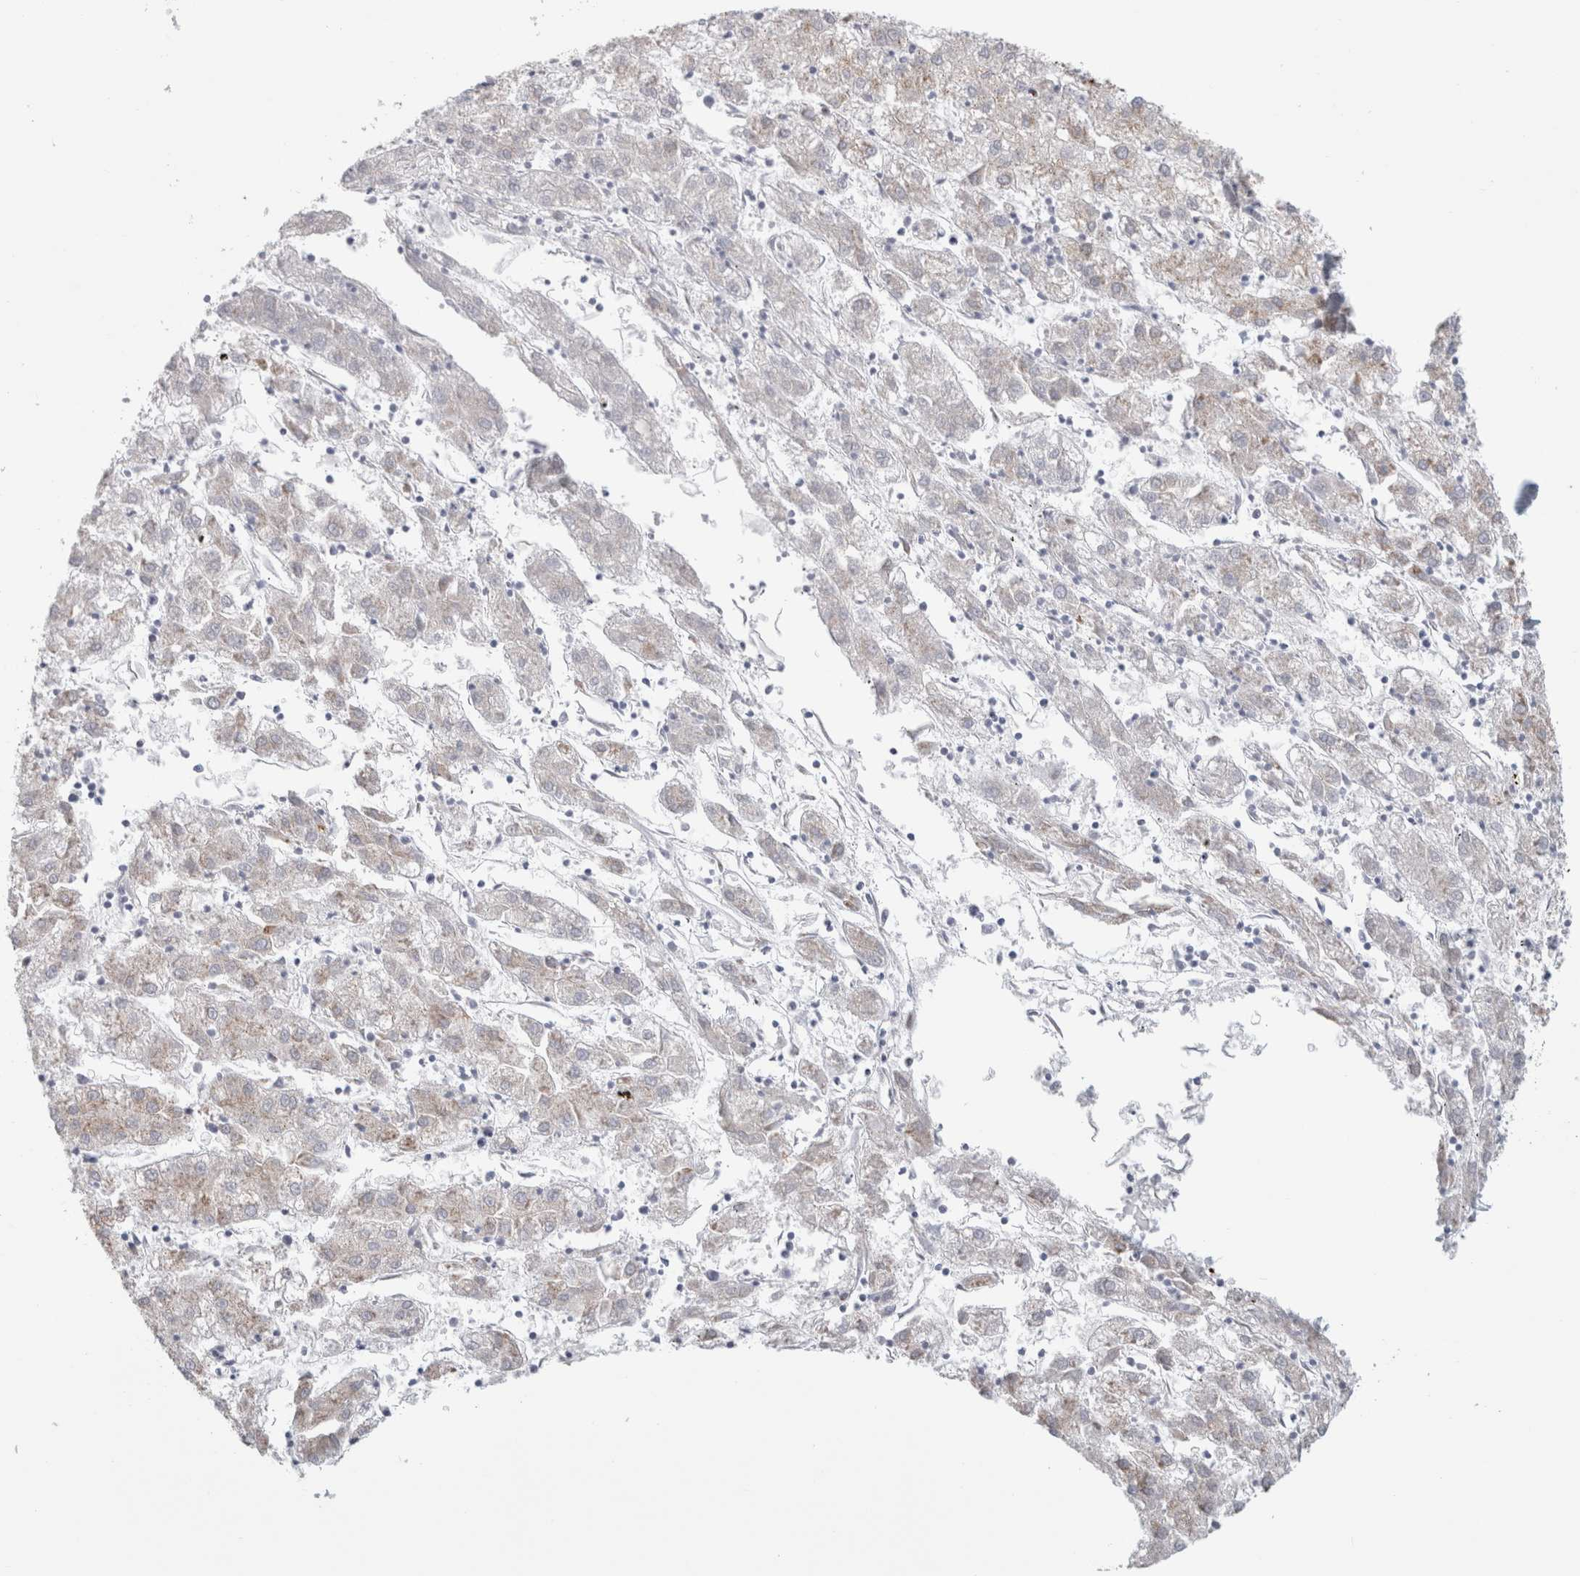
{"staining": {"intensity": "weak", "quantity": "<25%", "location": "cytoplasmic/membranous"}, "tissue": "liver cancer", "cell_type": "Tumor cells", "image_type": "cancer", "snomed": [{"axis": "morphology", "description": "Carcinoma, Hepatocellular, NOS"}, {"axis": "topography", "description": "Liver"}], "caption": "High power microscopy image of an immunohistochemistry (IHC) photomicrograph of liver cancer (hepatocellular carcinoma), revealing no significant staining in tumor cells. (DAB immunohistochemistry with hematoxylin counter stain).", "gene": "MCFD2", "patient": {"sex": "male", "age": 72}}